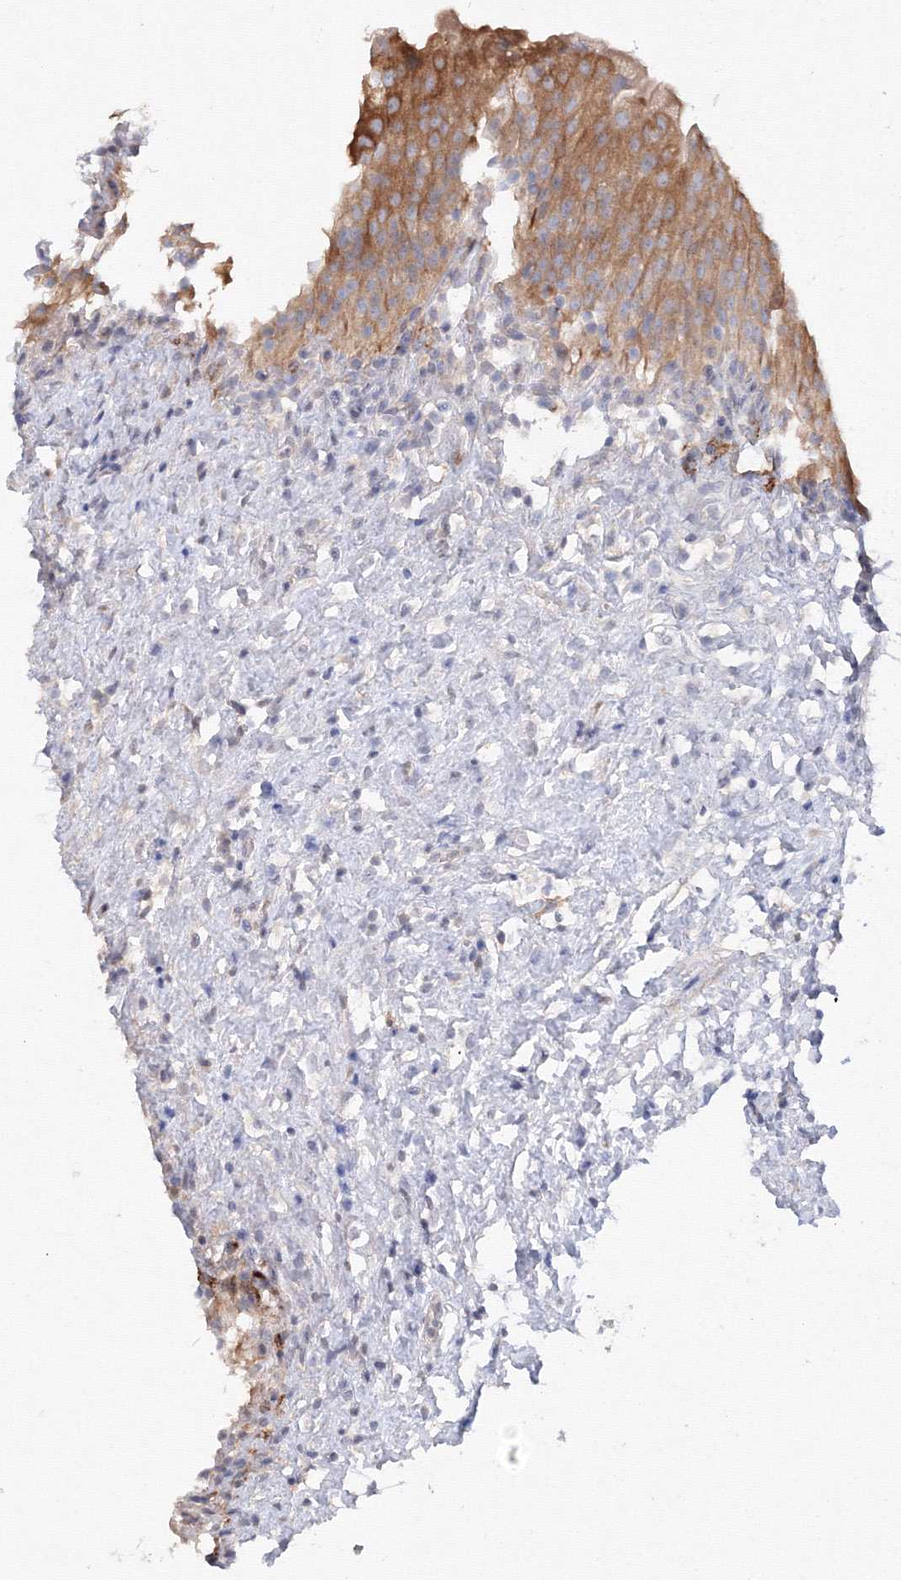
{"staining": {"intensity": "moderate", "quantity": ">75%", "location": "cytoplasmic/membranous"}, "tissue": "urinary bladder", "cell_type": "Urothelial cells", "image_type": "normal", "snomed": [{"axis": "morphology", "description": "Normal tissue, NOS"}, {"axis": "topography", "description": "Urinary bladder"}], "caption": "Urothelial cells exhibit moderate cytoplasmic/membranous expression in about >75% of cells in benign urinary bladder.", "gene": "DIS3L2", "patient": {"sex": "female", "age": 27}}